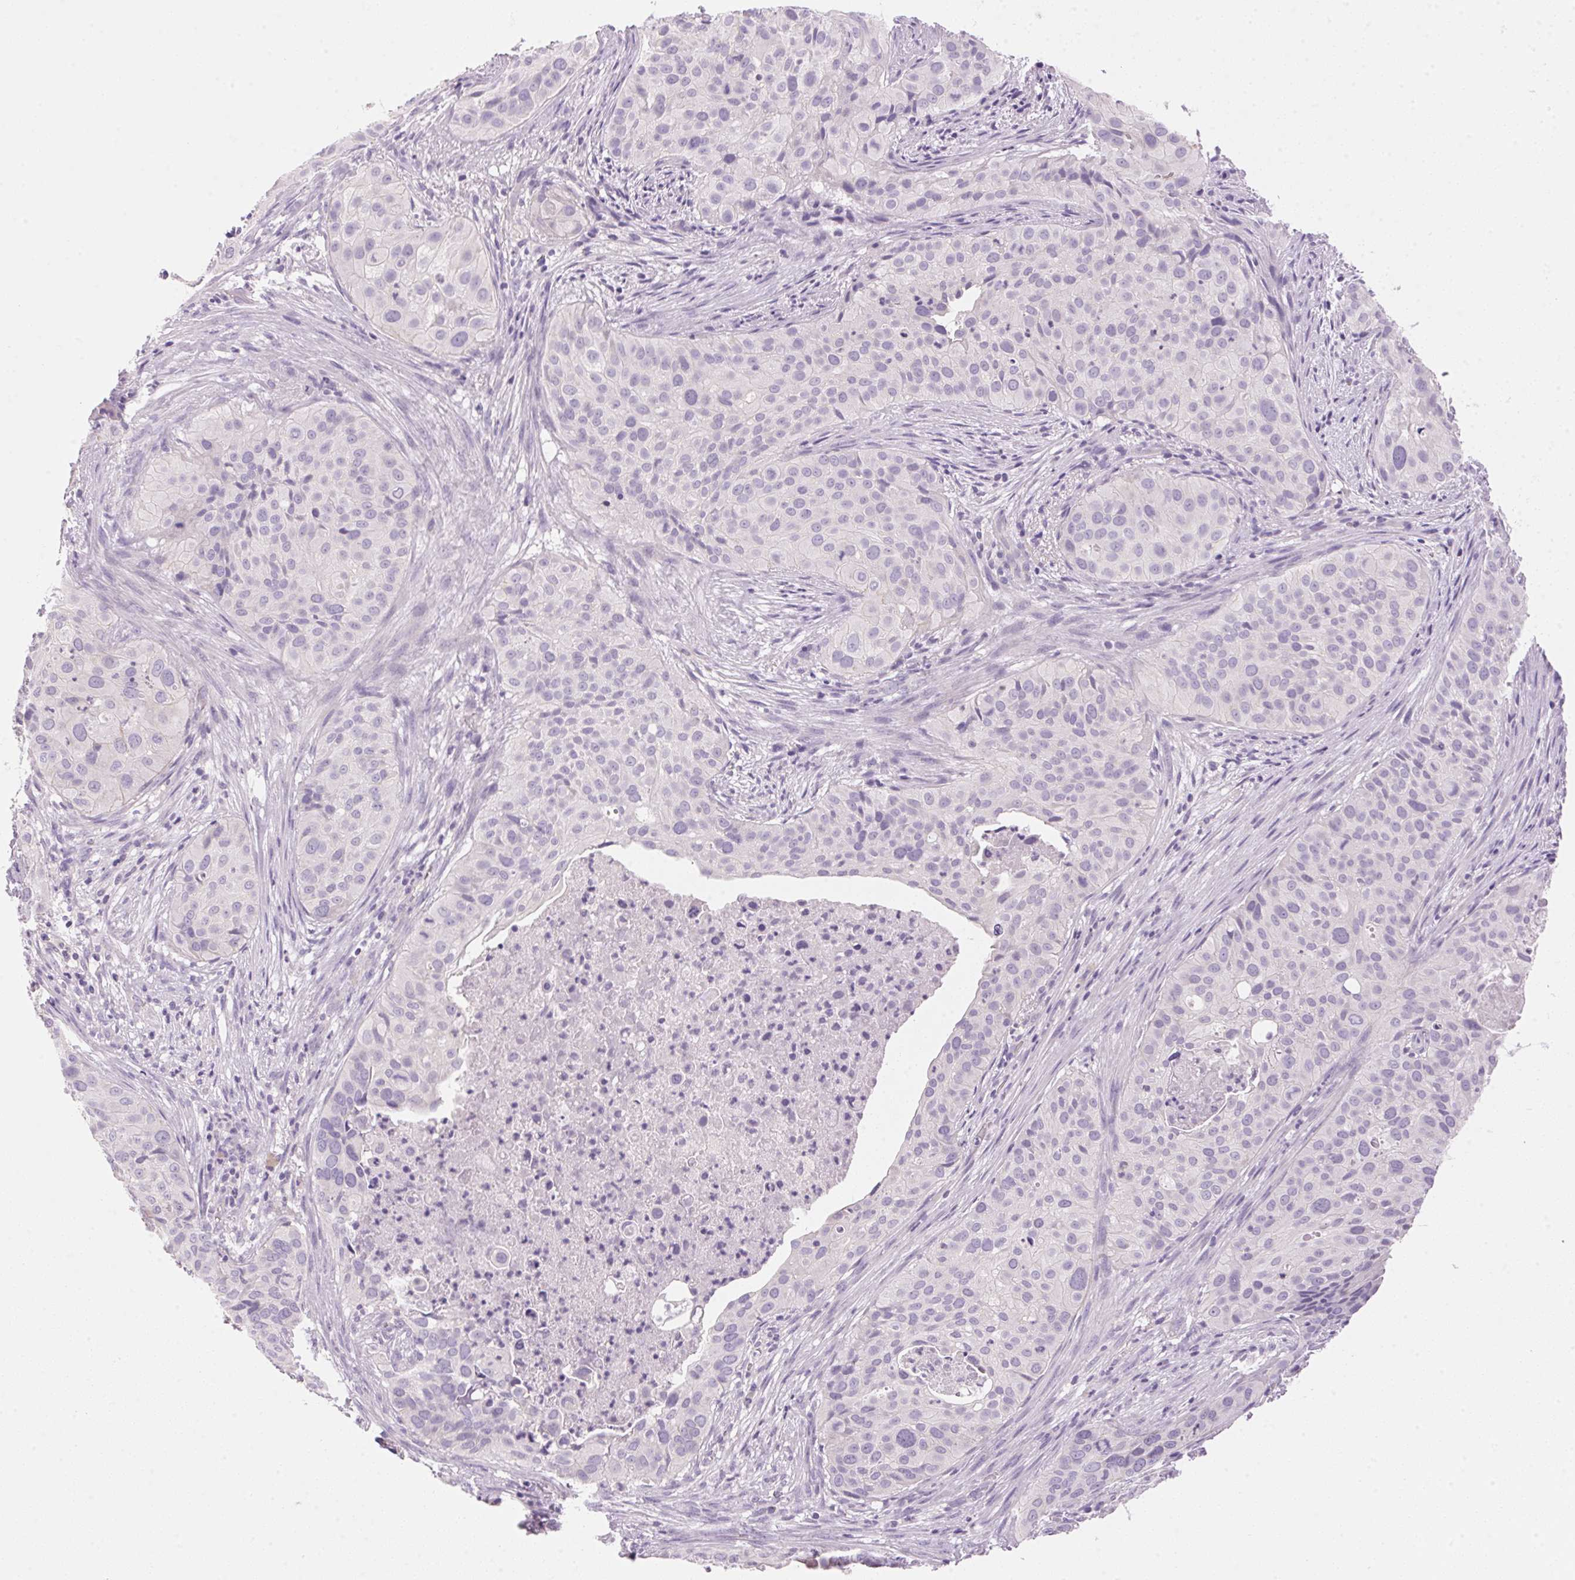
{"staining": {"intensity": "negative", "quantity": "none", "location": "none"}, "tissue": "cervical cancer", "cell_type": "Tumor cells", "image_type": "cancer", "snomed": [{"axis": "morphology", "description": "Squamous cell carcinoma, NOS"}, {"axis": "topography", "description": "Cervix"}], "caption": "Tumor cells are negative for brown protein staining in cervical cancer (squamous cell carcinoma). (Brightfield microscopy of DAB immunohistochemistry at high magnification).", "gene": "HSD17B2", "patient": {"sex": "female", "age": 38}}